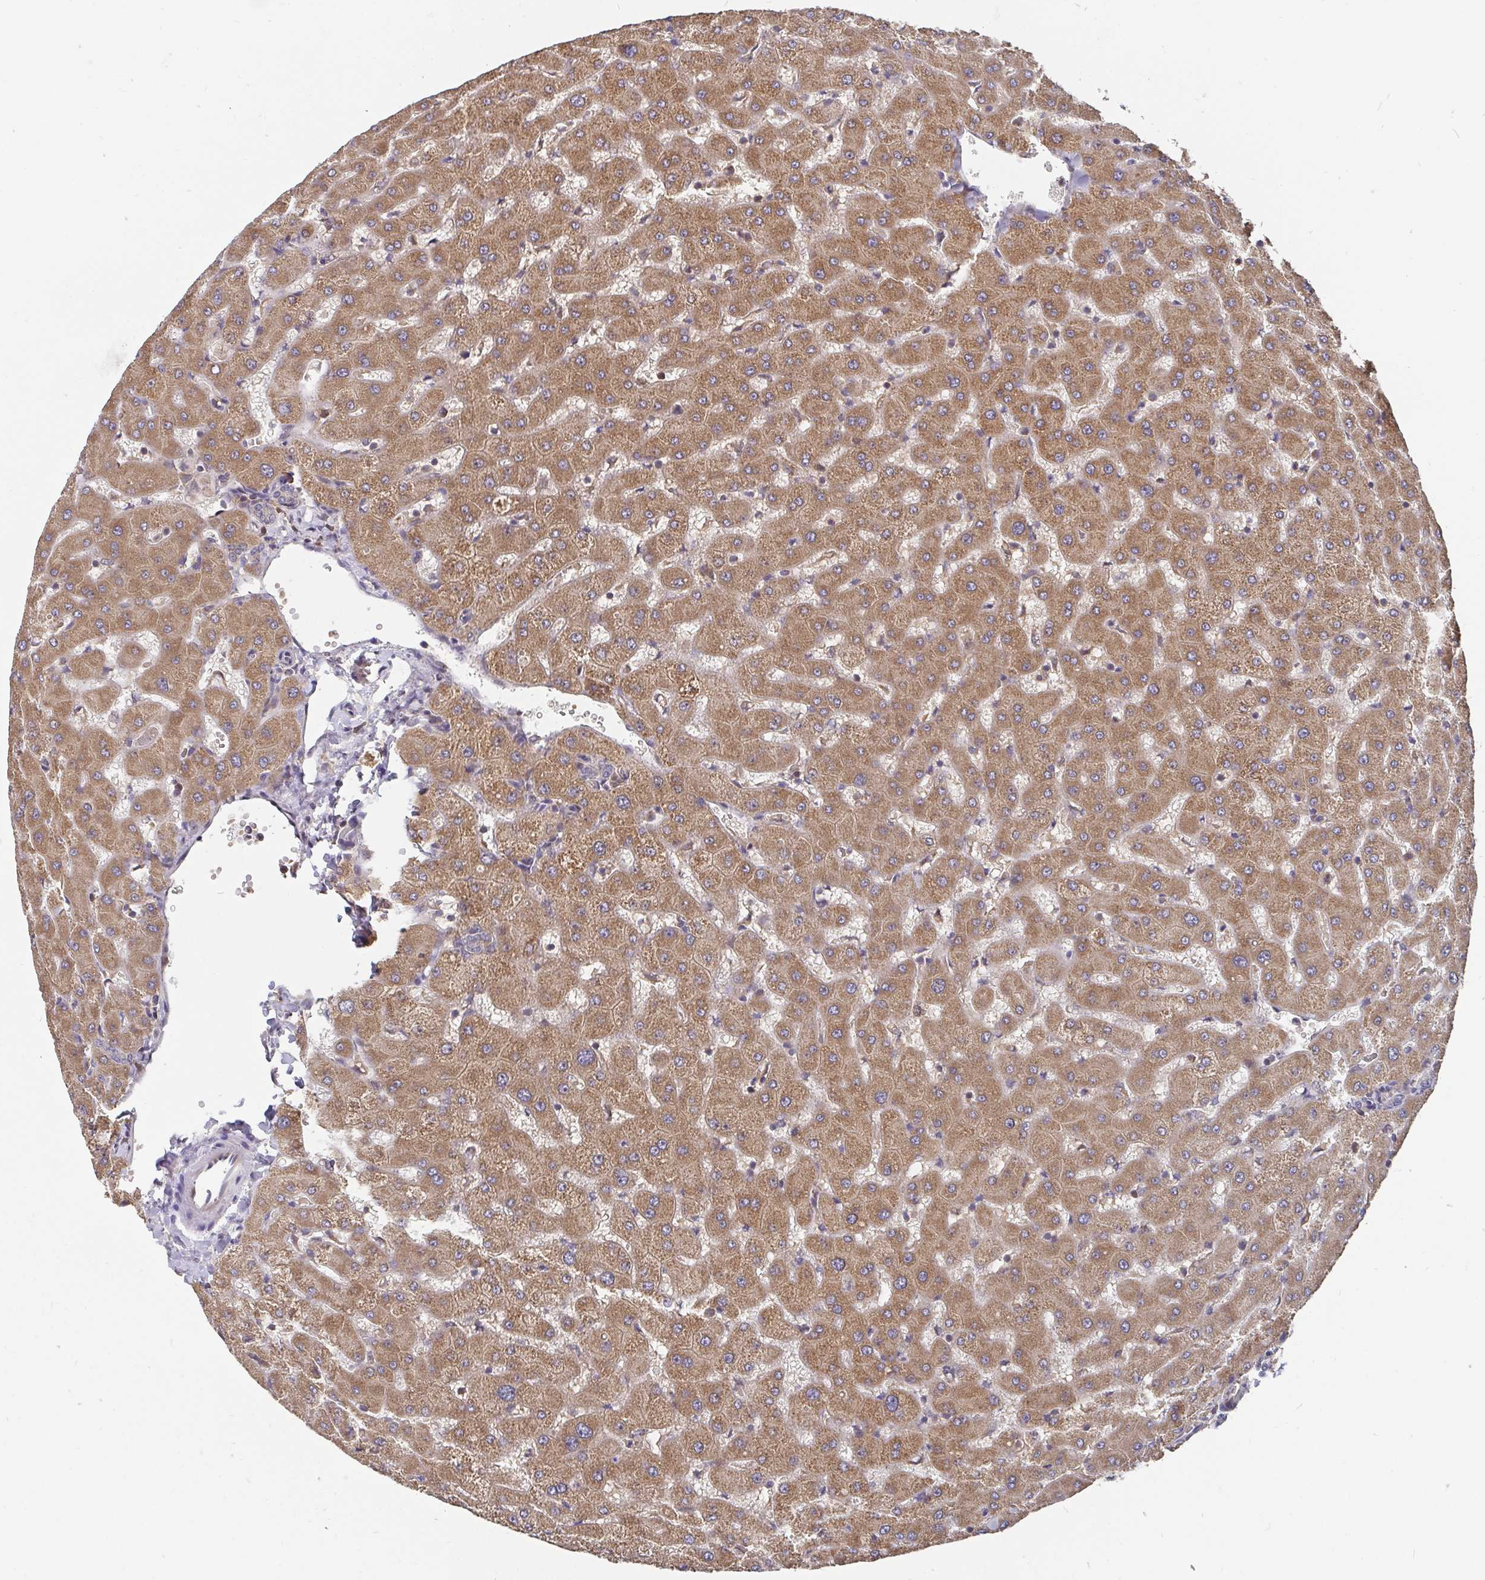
{"staining": {"intensity": "negative", "quantity": "none", "location": "none"}, "tissue": "liver", "cell_type": "Cholangiocytes", "image_type": "normal", "snomed": [{"axis": "morphology", "description": "Normal tissue, NOS"}, {"axis": "topography", "description": "Liver"}], "caption": "Immunohistochemistry photomicrograph of normal liver stained for a protein (brown), which displays no expression in cholangiocytes. (DAB (3,3'-diaminobenzidine) immunohistochemistry, high magnification).", "gene": "PDF", "patient": {"sex": "female", "age": 63}}